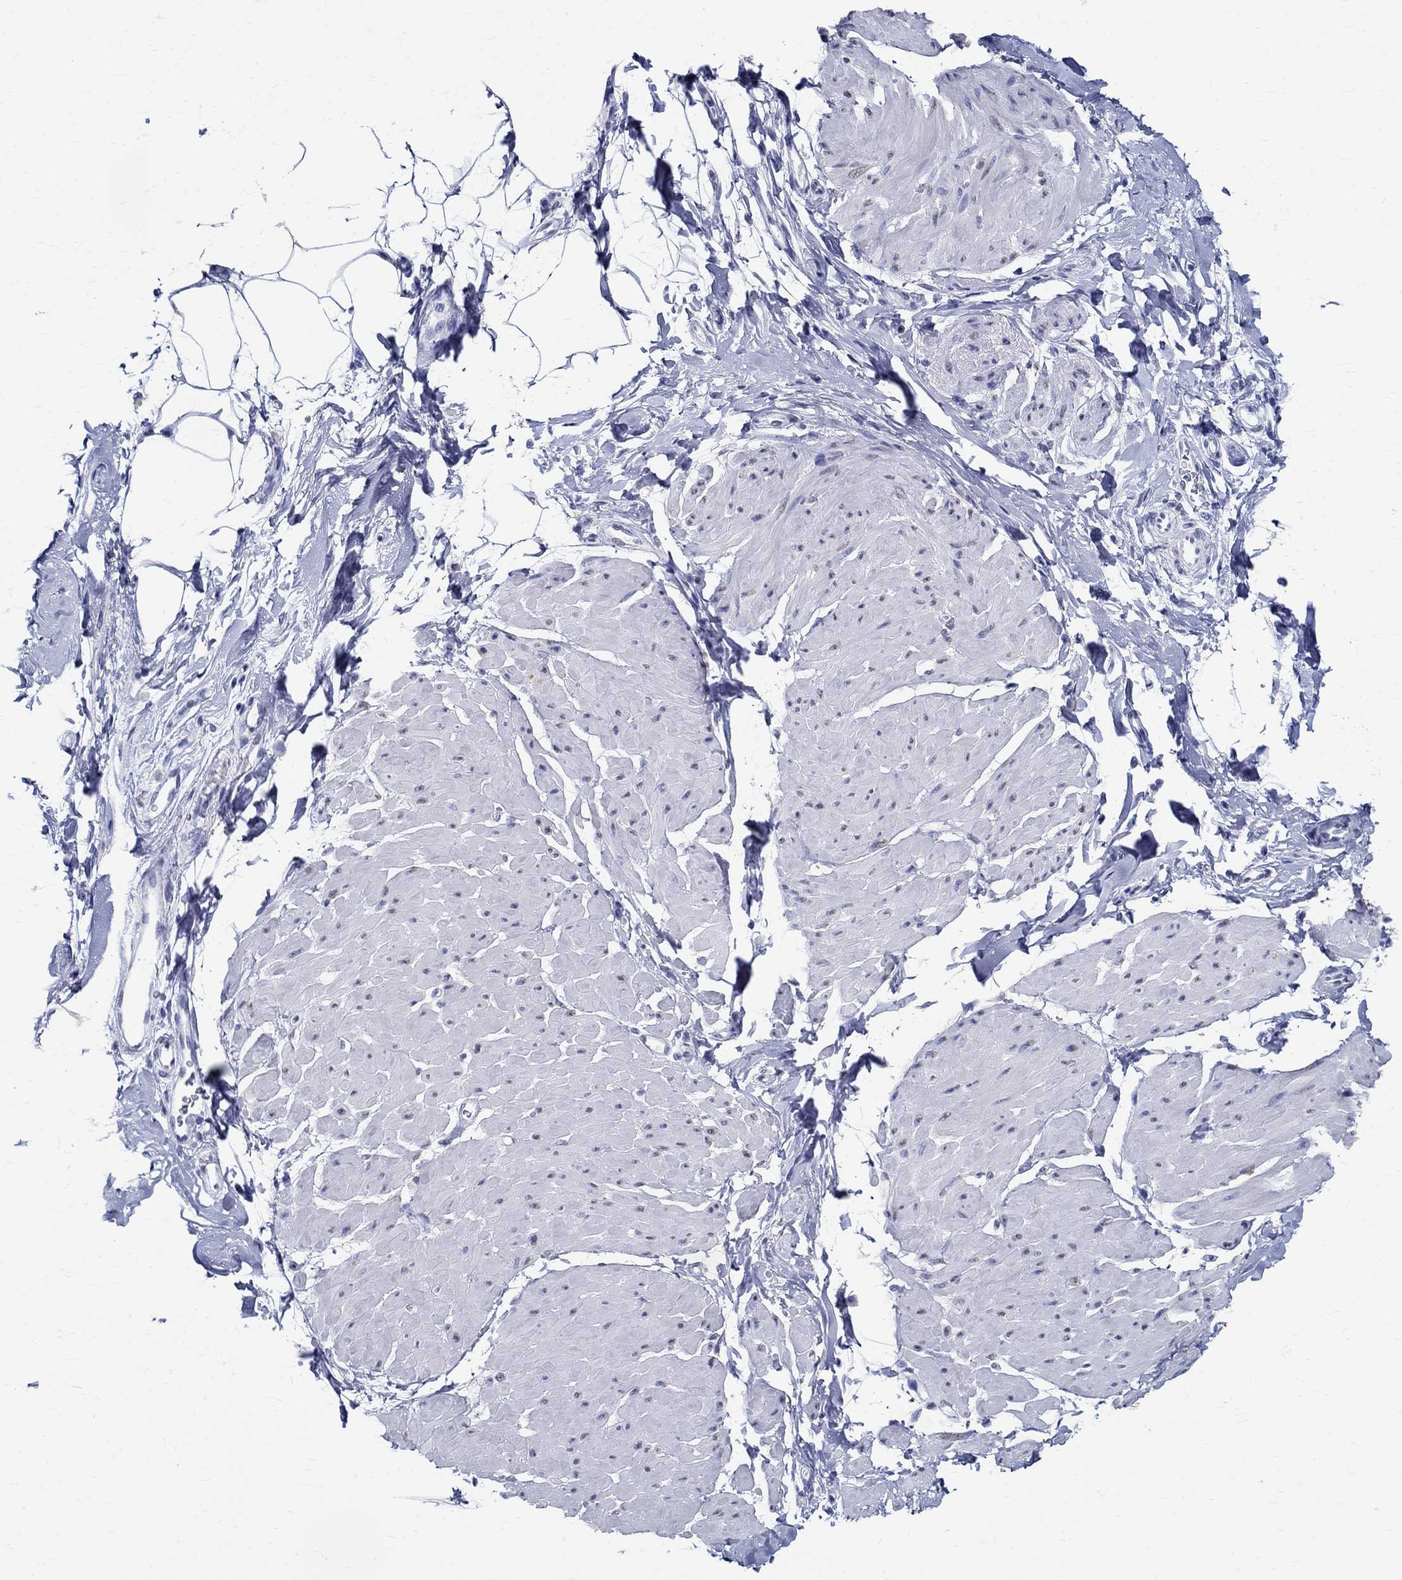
{"staining": {"intensity": "negative", "quantity": "none", "location": "none"}, "tissue": "smooth muscle", "cell_type": "Smooth muscle cells", "image_type": "normal", "snomed": [{"axis": "morphology", "description": "Normal tissue, NOS"}, {"axis": "topography", "description": "Adipose tissue"}, {"axis": "topography", "description": "Smooth muscle"}, {"axis": "topography", "description": "Peripheral nerve tissue"}], "caption": "Smooth muscle cells show no significant protein positivity in unremarkable smooth muscle.", "gene": "TSPAN16", "patient": {"sex": "male", "age": 83}}